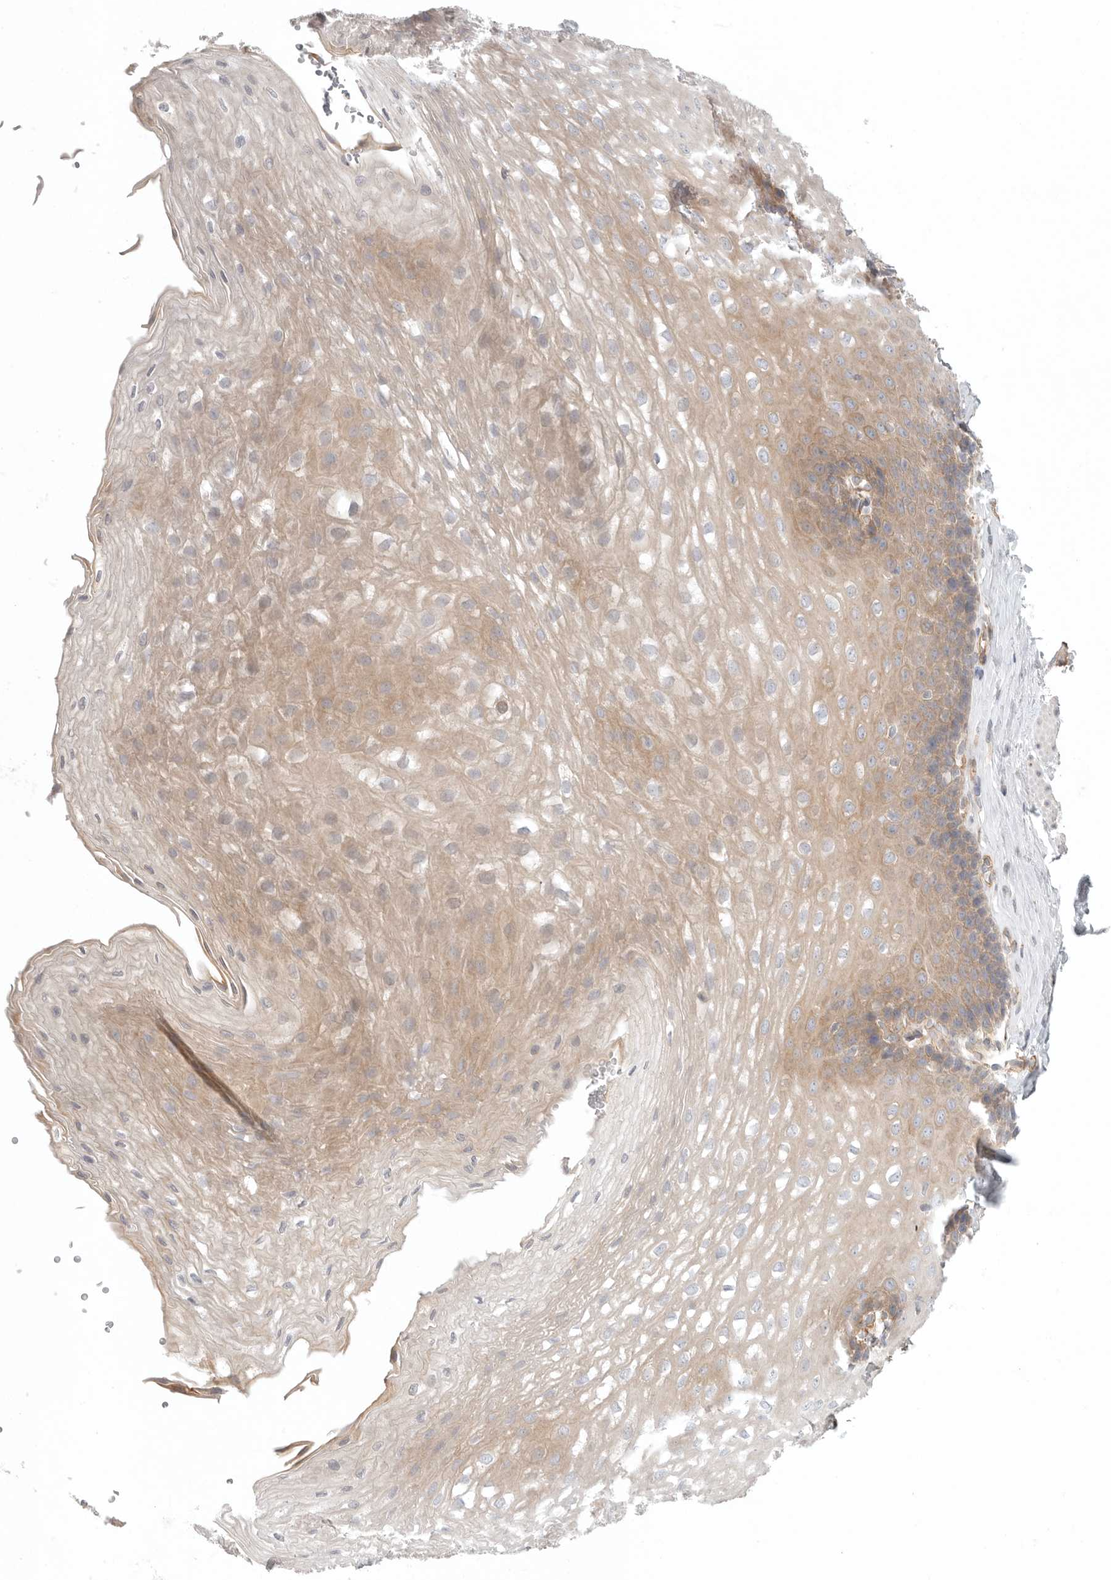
{"staining": {"intensity": "moderate", "quantity": ">75%", "location": "cytoplasmic/membranous"}, "tissue": "esophagus", "cell_type": "Squamous epithelial cells", "image_type": "normal", "snomed": [{"axis": "morphology", "description": "Normal tissue, NOS"}, {"axis": "topography", "description": "Esophagus"}], "caption": "Unremarkable esophagus displays moderate cytoplasmic/membranous expression in about >75% of squamous epithelial cells (IHC, brightfield microscopy, high magnification)..", "gene": "LONRF1", "patient": {"sex": "female", "age": 66}}